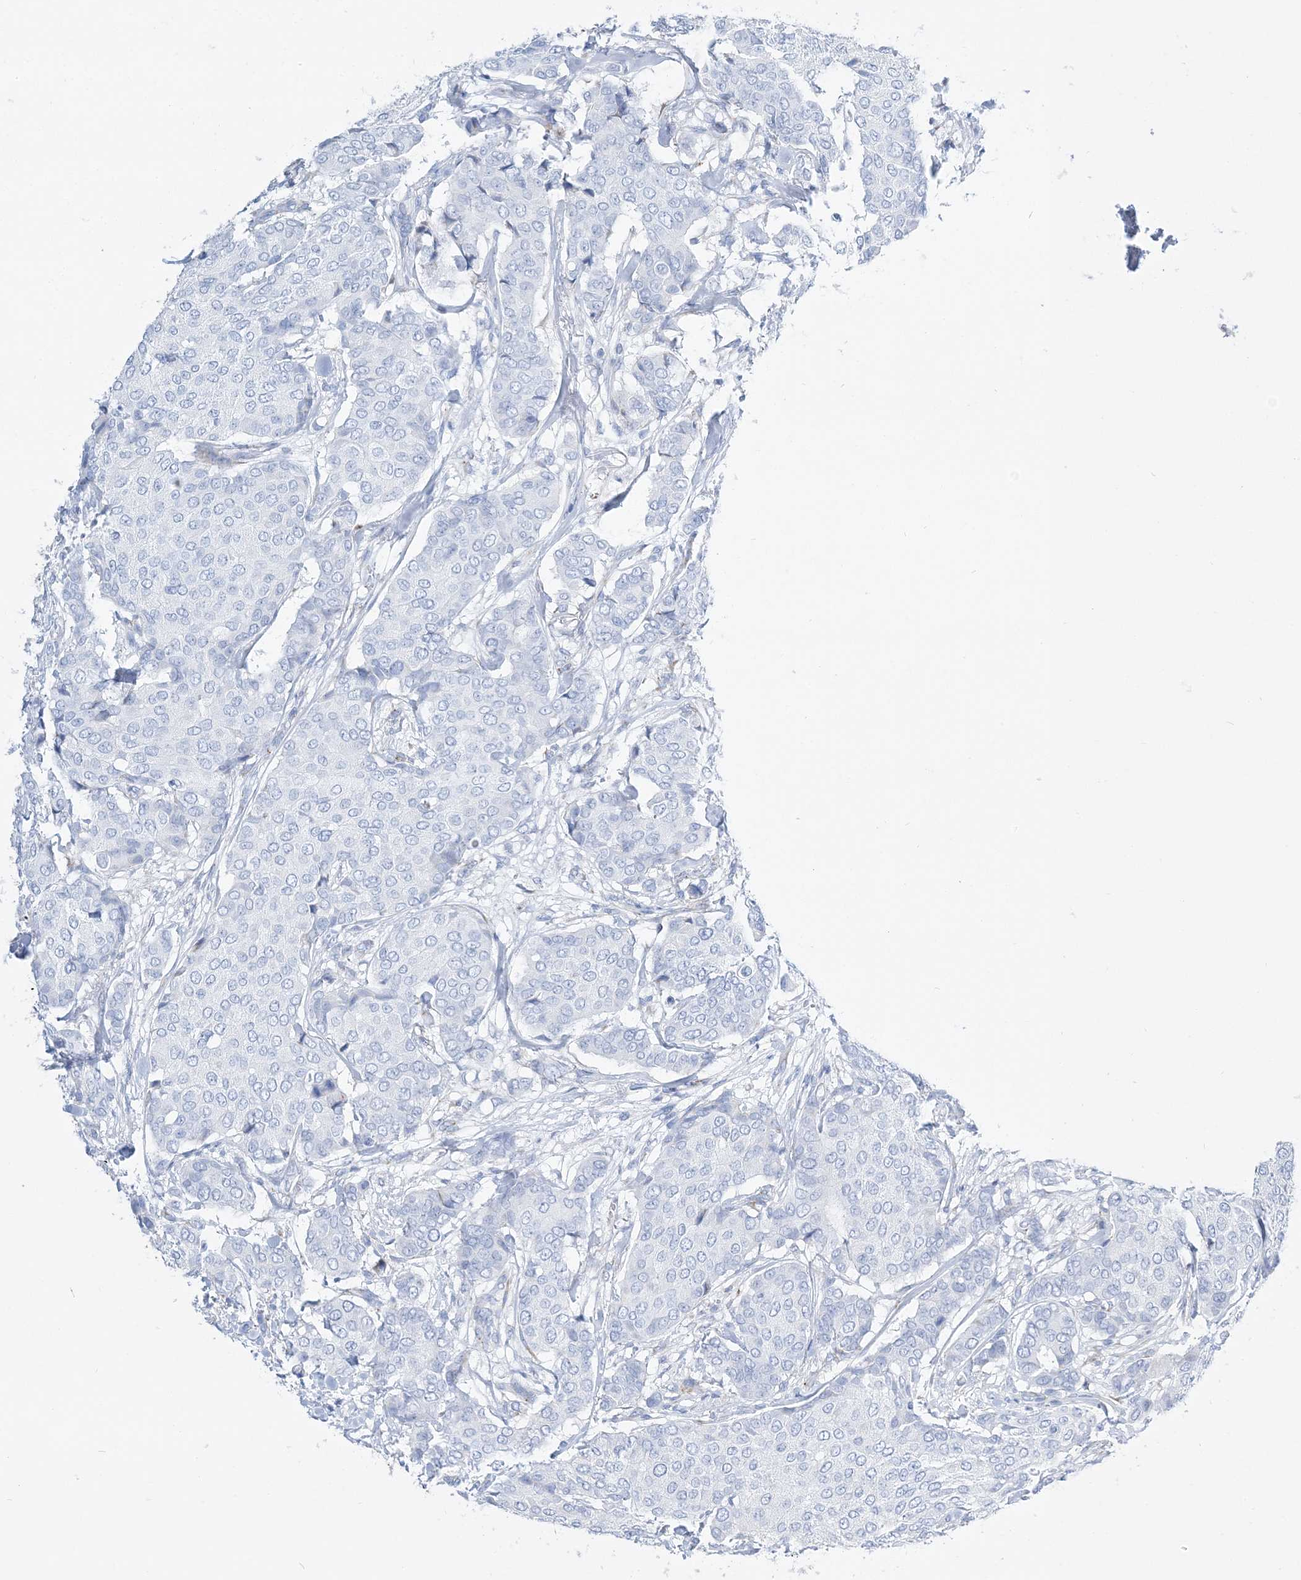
{"staining": {"intensity": "negative", "quantity": "none", "location": "none"}, "tissue": "breast cancer", "cell_type": "Tumor cells", "image_type": "cancer", "snomed": [{"axis": "morphology", "description": "Duct carcinoma"}, {"axis": "topography", "description": "Breast"}], "caption": "High magnification brightfield microscopy of breast cancer stained with DAB (3,3'-diaminobenzidine) (brown) and counterstained with hematoxylin (blue): tumor cells show no significant expression.", "gene": "TSPYL6", "patient": {"sex": "female", "age": 75}}